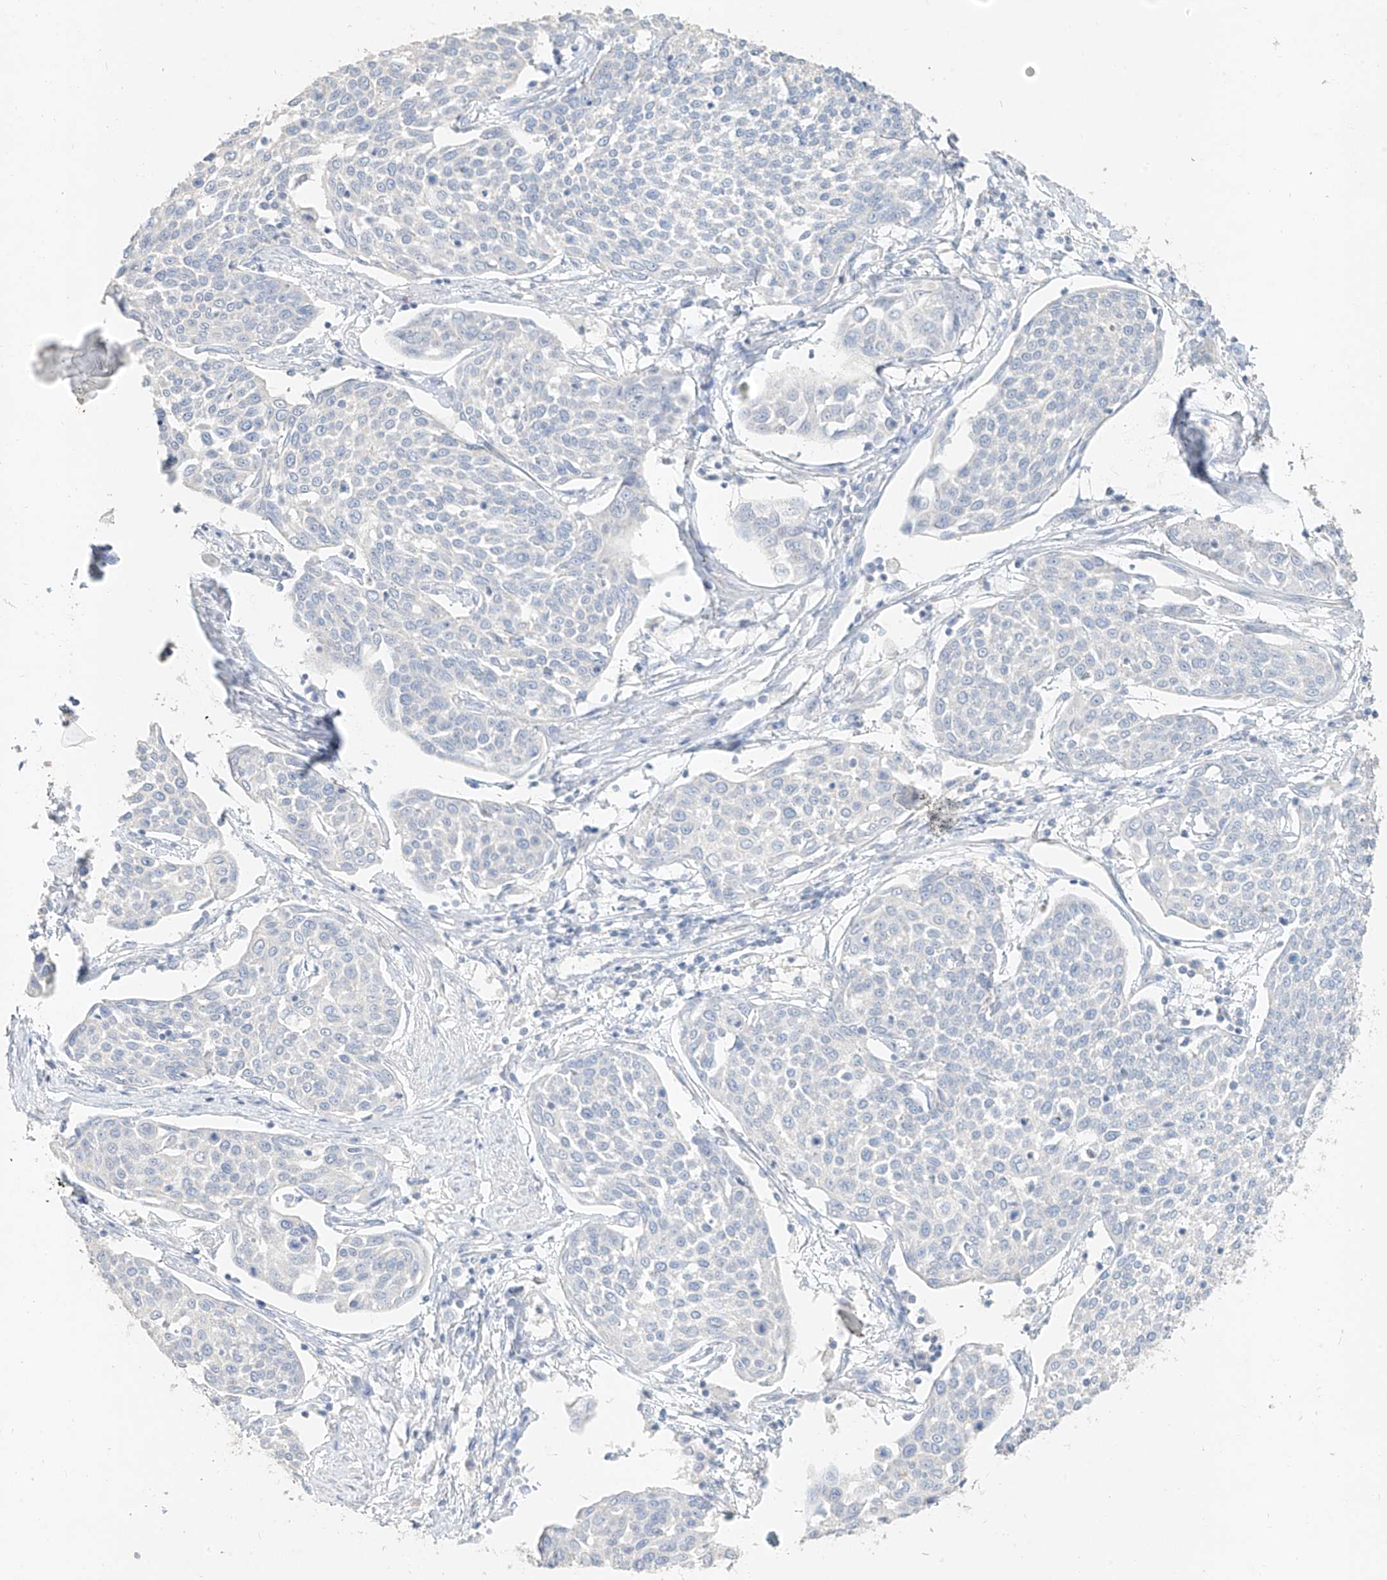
{"staining": {"intensity": "negative", "quantity": "none", "location": "none"}, "tissue": "cervical cancer", "cell_type": "Tumor cells", "image_type": "cancer", "snomed": [{"axis": "morphology", "description": "Squamous cell carcinoma, NOS"}, {"axis": "topography", "description": "Cervix"}], "caption": "Immunohistochemical staining of human cervical cancer reveals no significant expression in tumor cells.", "gene": "ZZEF1", "patient": {"sex": "female", "age": 34}}